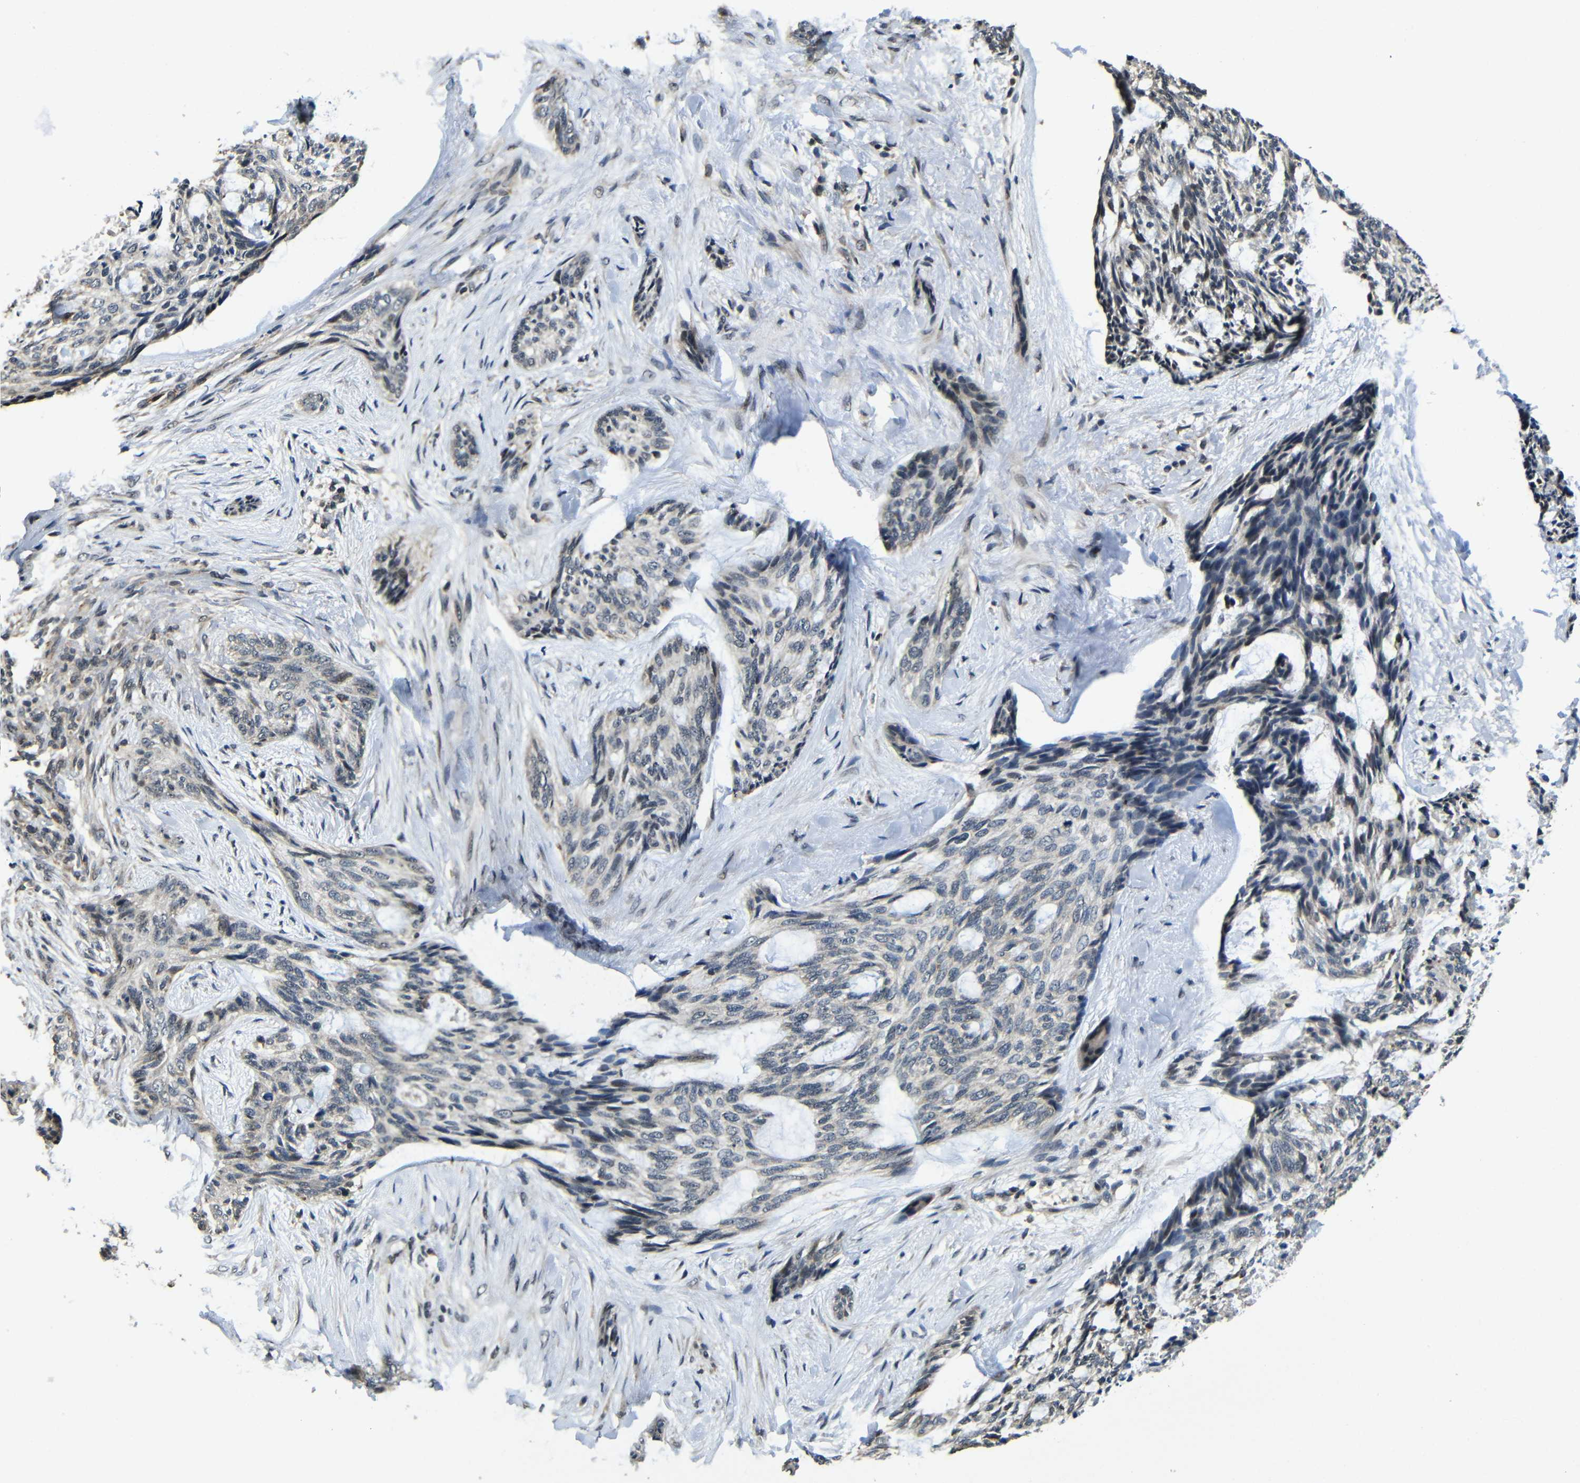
{"staining": {"intensity": "negative", "quantity": "none", "location": "none"}, "tissue": "skin cancer", "cell_type": "Tumor cells", "image_type": "cancer", "snomed": [{"axis": "morphology", "description": "Normal tissue, NOS"}, {"axis": "morphology", "description": "Basal cell carcinoma"}, {"axis": "topography", "description": "Skin"}], "caption": "IHC micrograph of skin cancer (basal cell carcinoma) stained for a protein (brown), which reveals no staining in tumor cells.", "gene": "FAM172A", "patient": {"sex": "female", "age": 71}}